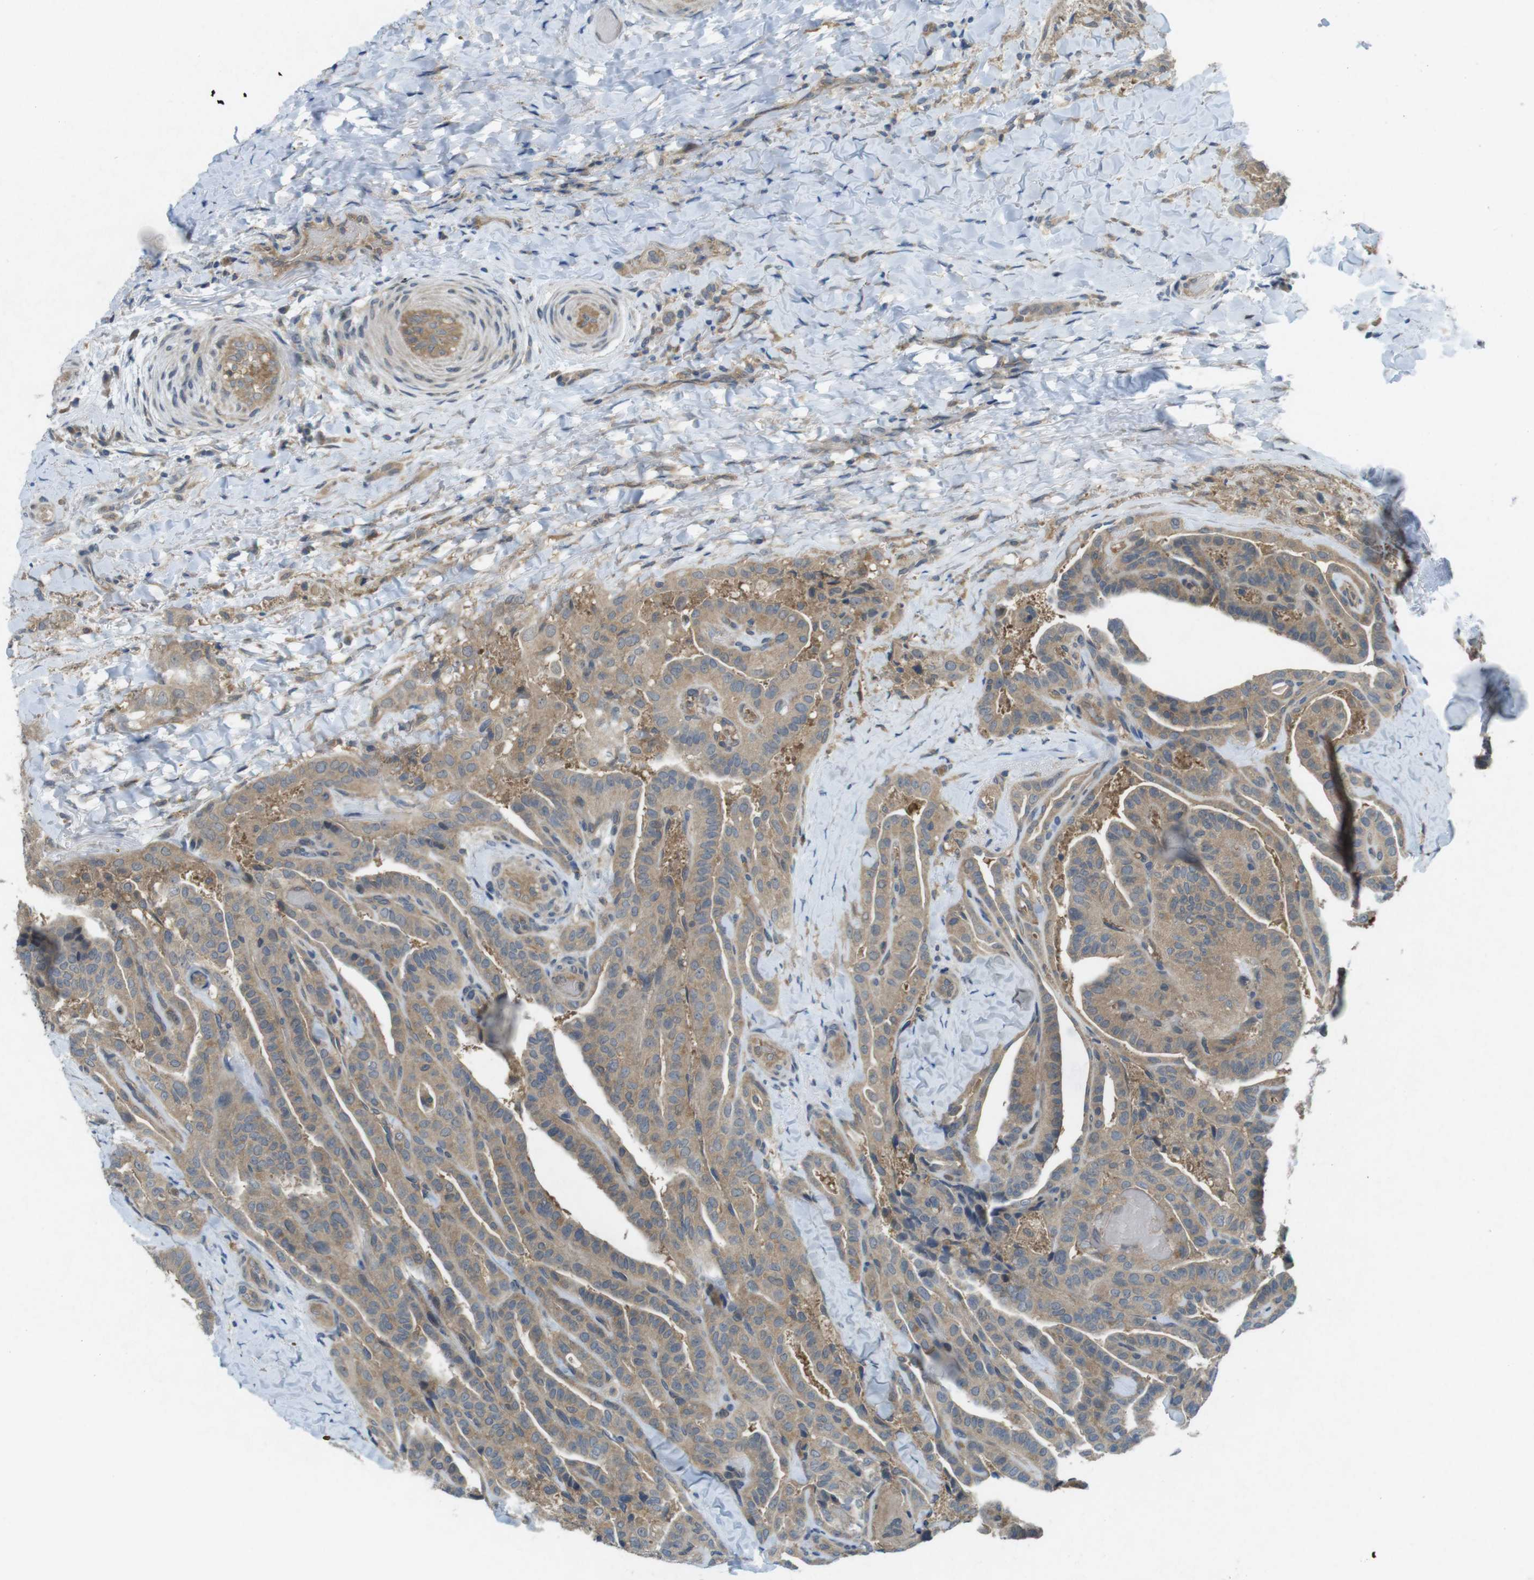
{"staining": {"intensity": "weak", "quantity": ">75%", "location": "cytoplasmic/membranous"}, "tissue": "thyroid cancer", "cell_type": "Tumor cells", "image_type": "cancer", "snomed": [{"axis": "morphology", "description": "Papillary adenocarcinoma, NOS"}, {"axis": "topography", "description": "Thyroid gland"}], "caption": "IHC image of human thyroid cancer stained for a protein (brown), which demonstrates low levels of weak cytoplasmic/membranous positivity in approximately >75% of tumor cells.", "gene": "SUGT1", "patient": {"sex": "male", "age": 77}}